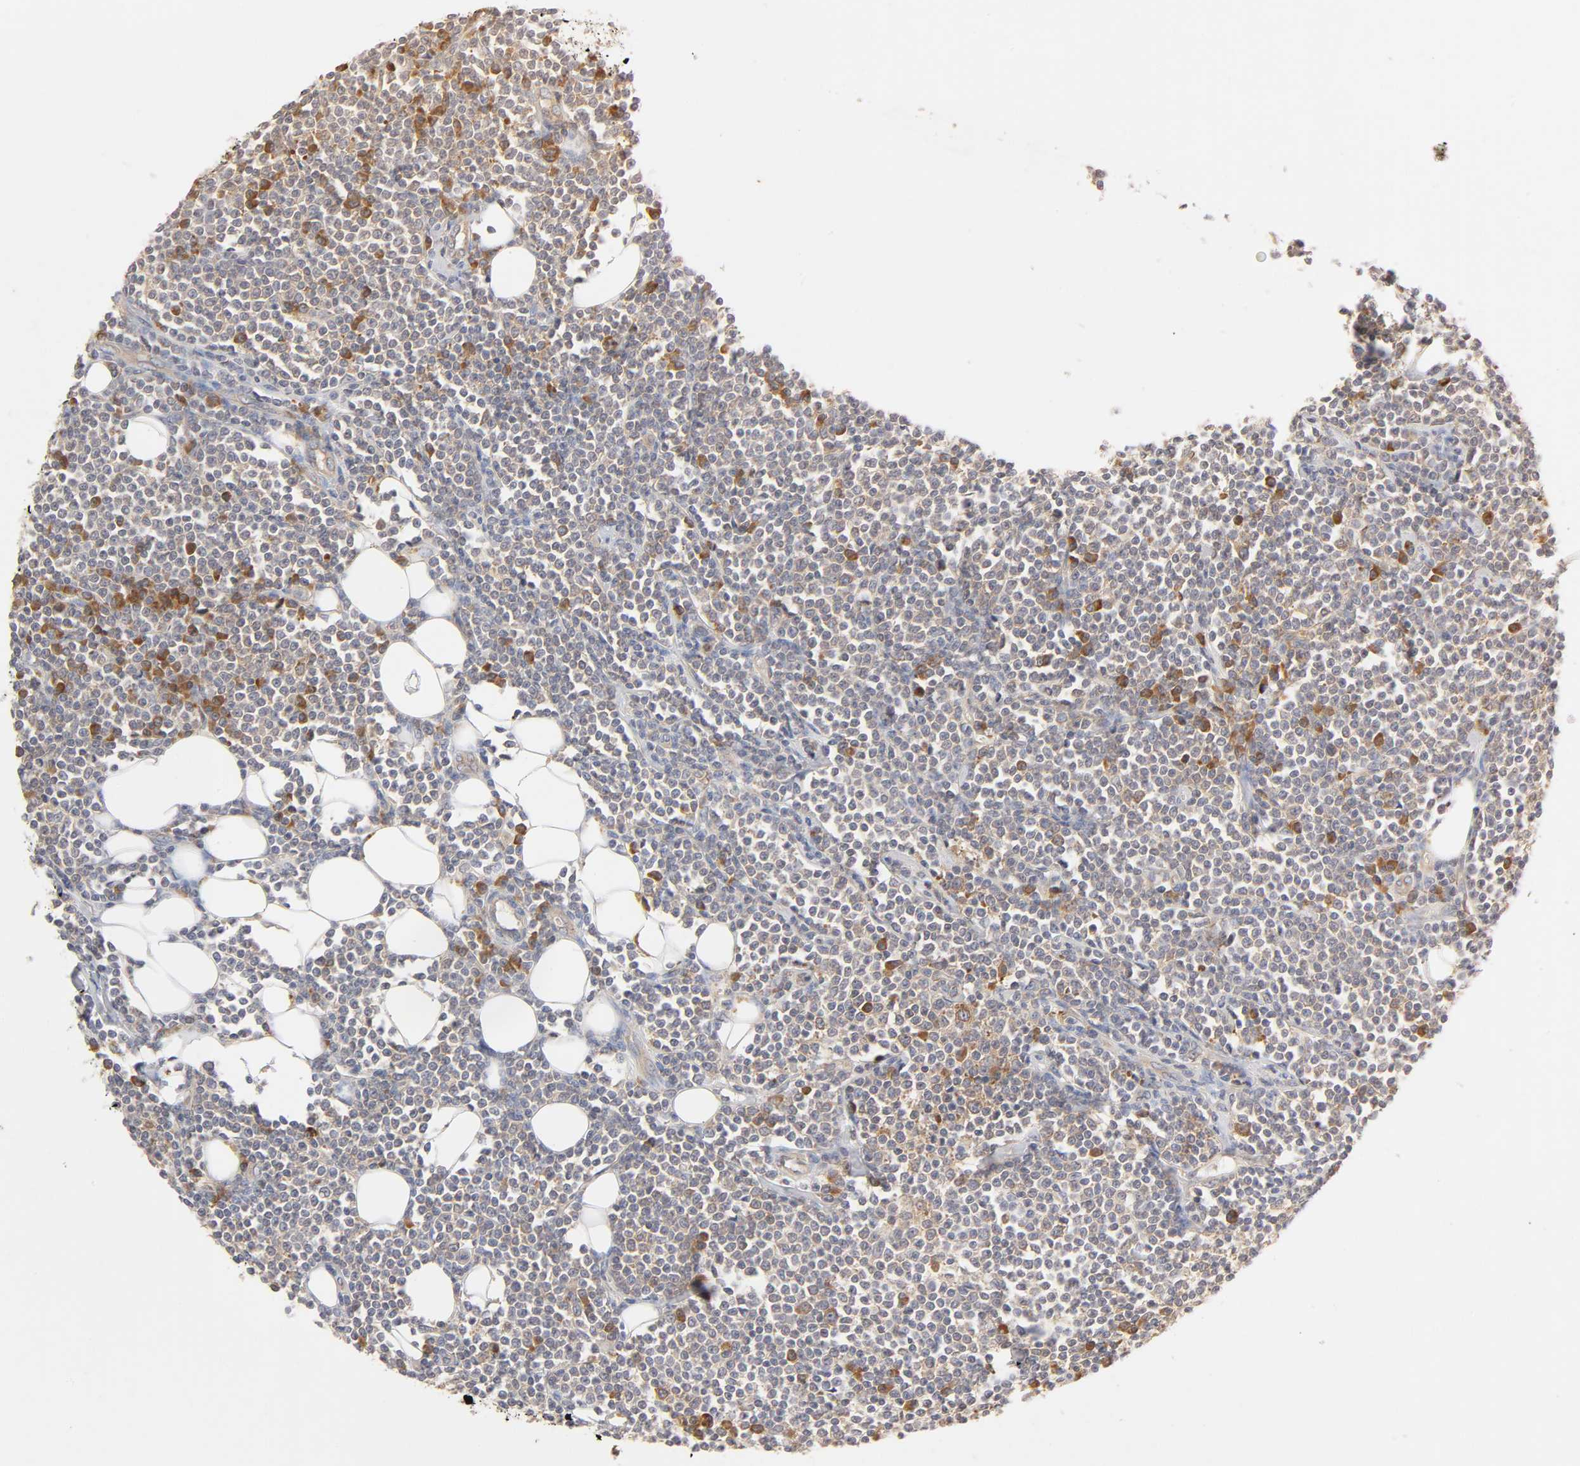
{"staining": {"intensity": "moderate", "quantity": "25%-75%", "location": "cytoplasmic/membranous"}, "tissue": "lymphoma", "cell_type": "Tumor cells", "image_type": "cancer", "snomed": [{"axis": "morphology", "description": "Malignant lymphoma, non-Hodgkin's type, Low grade"}, {"axis": "topography", "description": "Soft tissue"}], "caption": "Immunohistochemical staining of human malignant lymphoma, non-Hodgkin's type (low-grade) shows medium levels of moderate cytoplasmic/membranous staining in about 25%-75% of tumor cells.", "gene": "SCHIP1", "patient": {"sex": "male", "age": 92}}